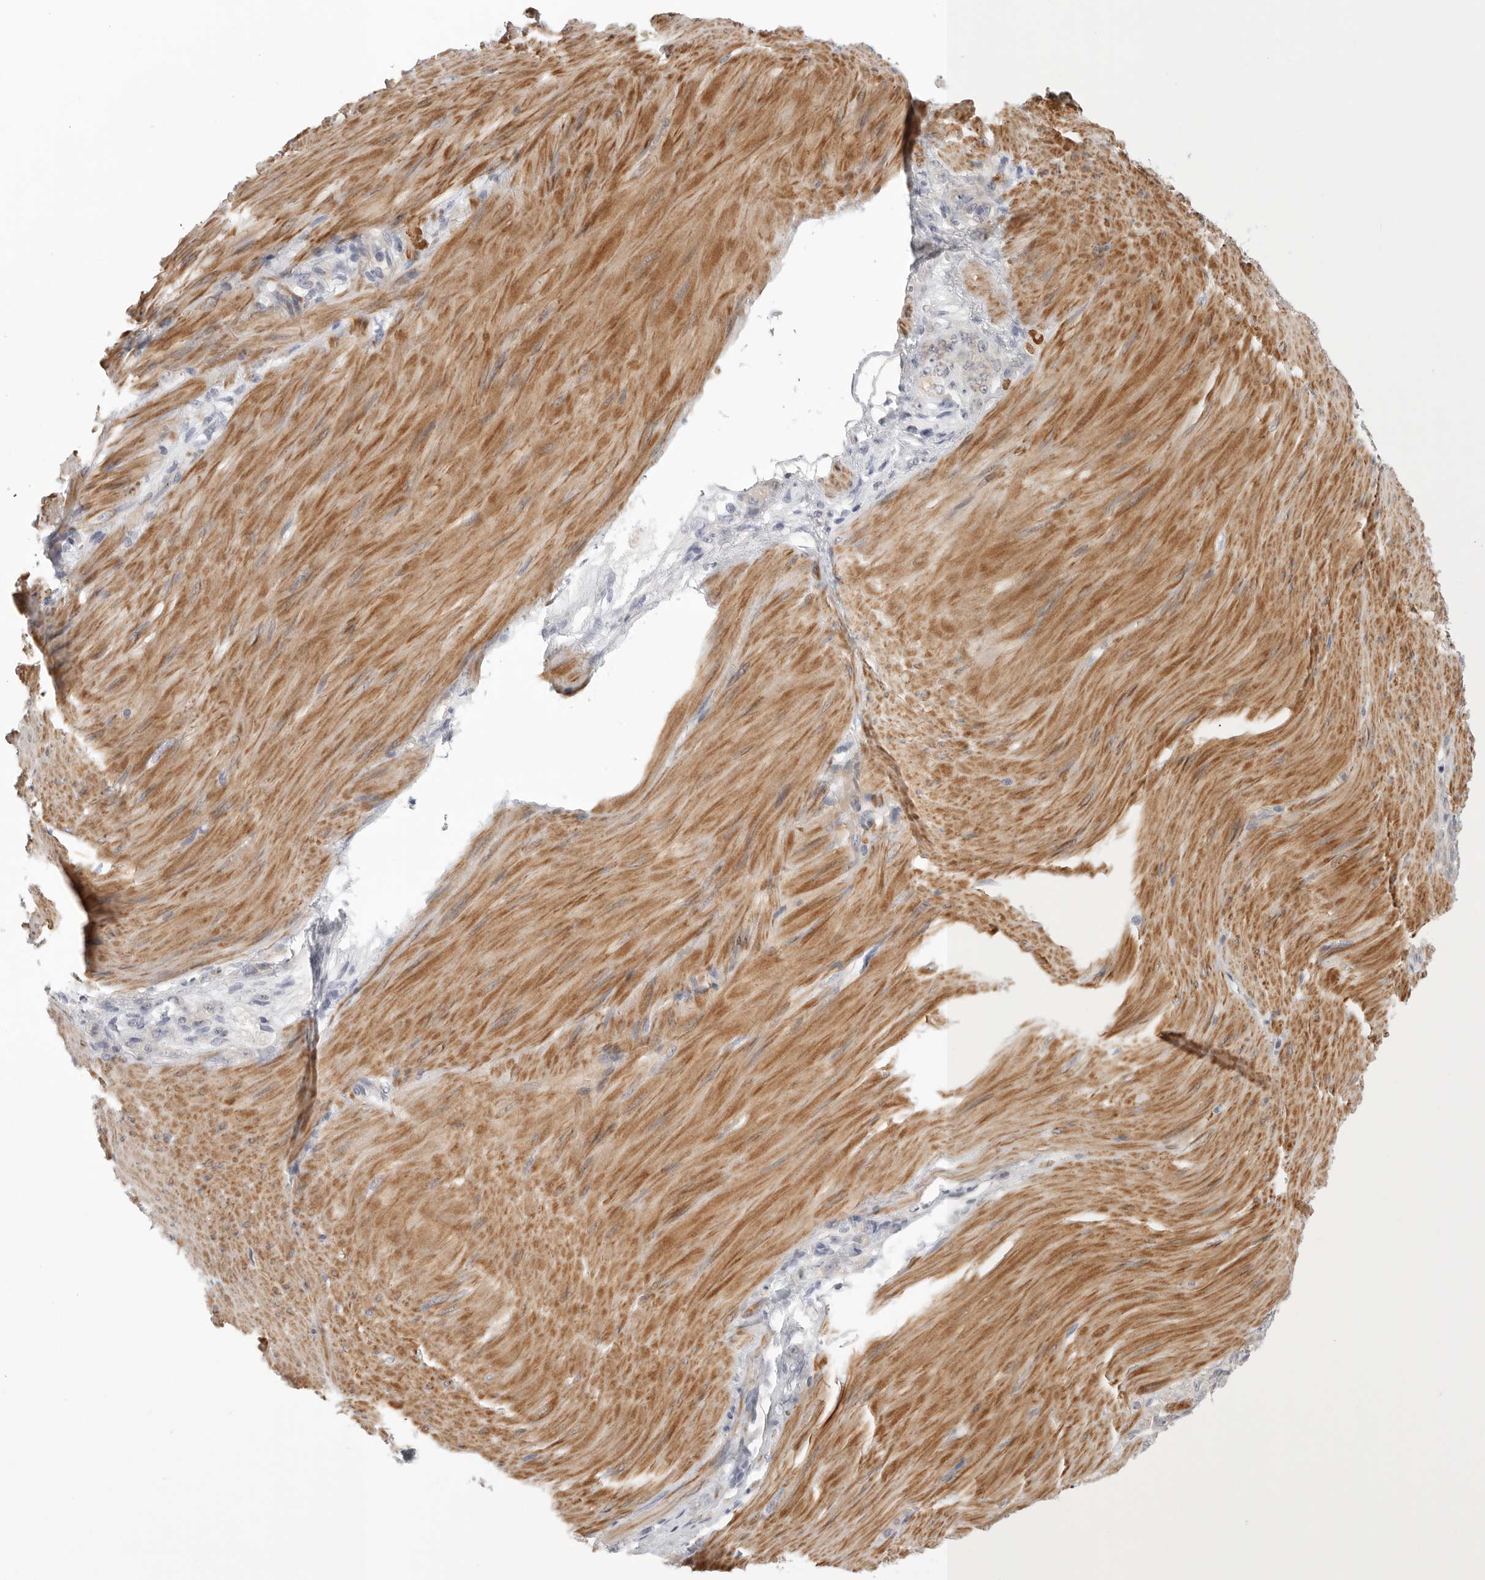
{"staining": {"intensity": "negative", "quantity": "none", "location": "none"}, "tissue": "stomach cancer", "cell_type": "Tumor cells", "image_type": "cancer", "snomed": [{"axis": "morphology", "description": "Normal tissue, NOS"}, {"axis": "morphology", "description": "Adenocarcinoma, NOS"}, {"axis": "topography", "description": "Stomach"}], "caption": "This is a image of immunohistochemistry staining of stomach cancer (adenocarcinoma), which shows no staining in tumor cells.", "gene": "STAB2", "patient": {"sex": "male", "age": 82}}